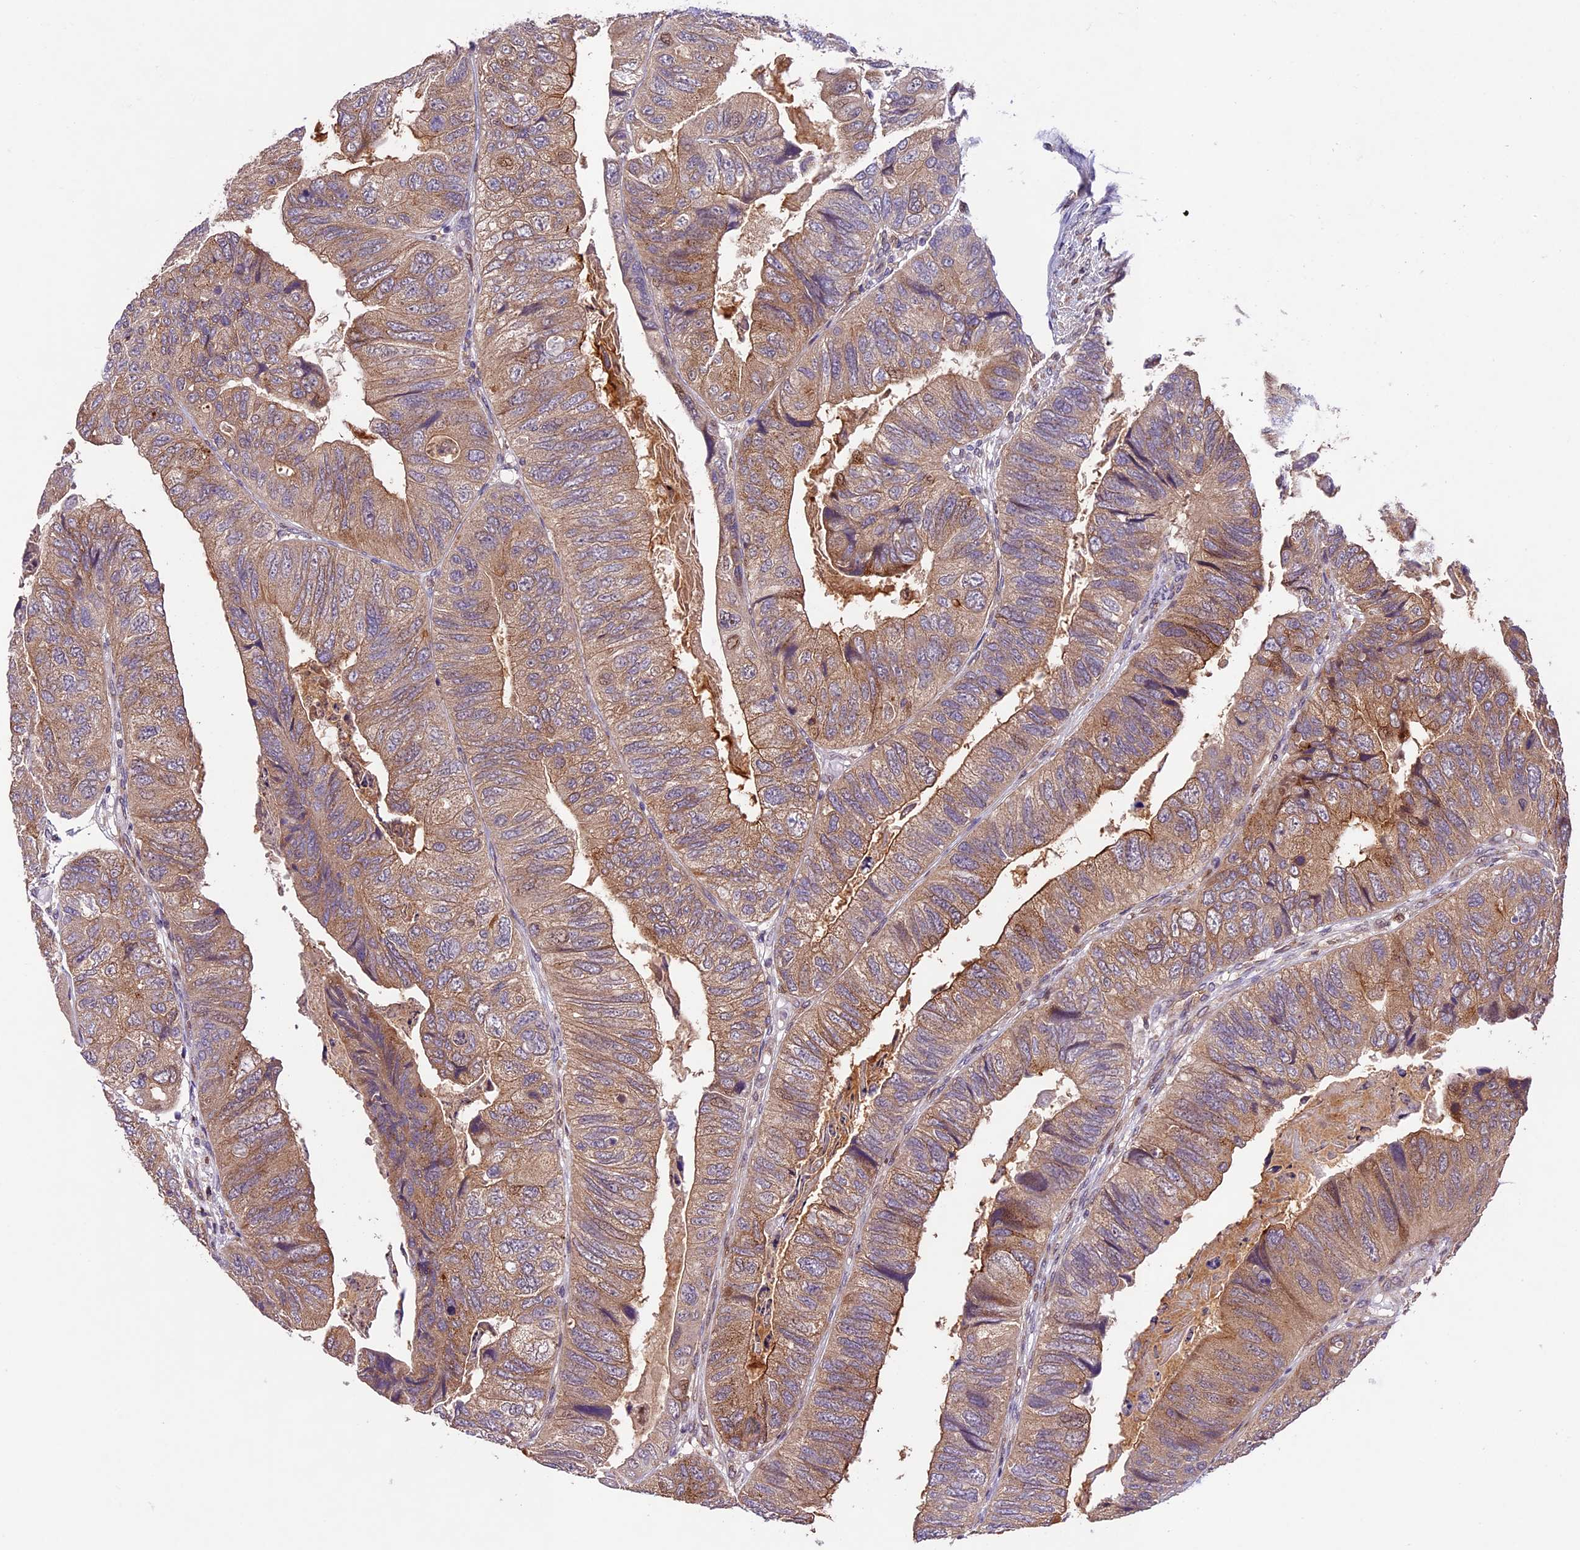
{"staining": {"intensity": "moderate", "quantity": ">75%", "location": "cytoplasmic/membranous"}, "tissue": "colorectal cancer", "cell_type": "Tumor cells", "image_type": "cancer", "snomed": [{"axis": "morphology", "description": "Adenocarcinoma, NOS"}, {"axis": "topography", "description": "Rectum"}], "caption": "Protein positivity by immunohistochemistry (IHC) demonstrates moderate cytoplasmic/membranous expression in approximately >75% of tumor cells in colorectal cancer (adenocarcinoma). Using DAB (3,3'-diaminobenzidine) (brown) and hematoxylin (blue) stains, captured at high magnification using brightfield microscopy.", "gene": "CCSER1", "patient": {"sex": "male", "age": 63}}